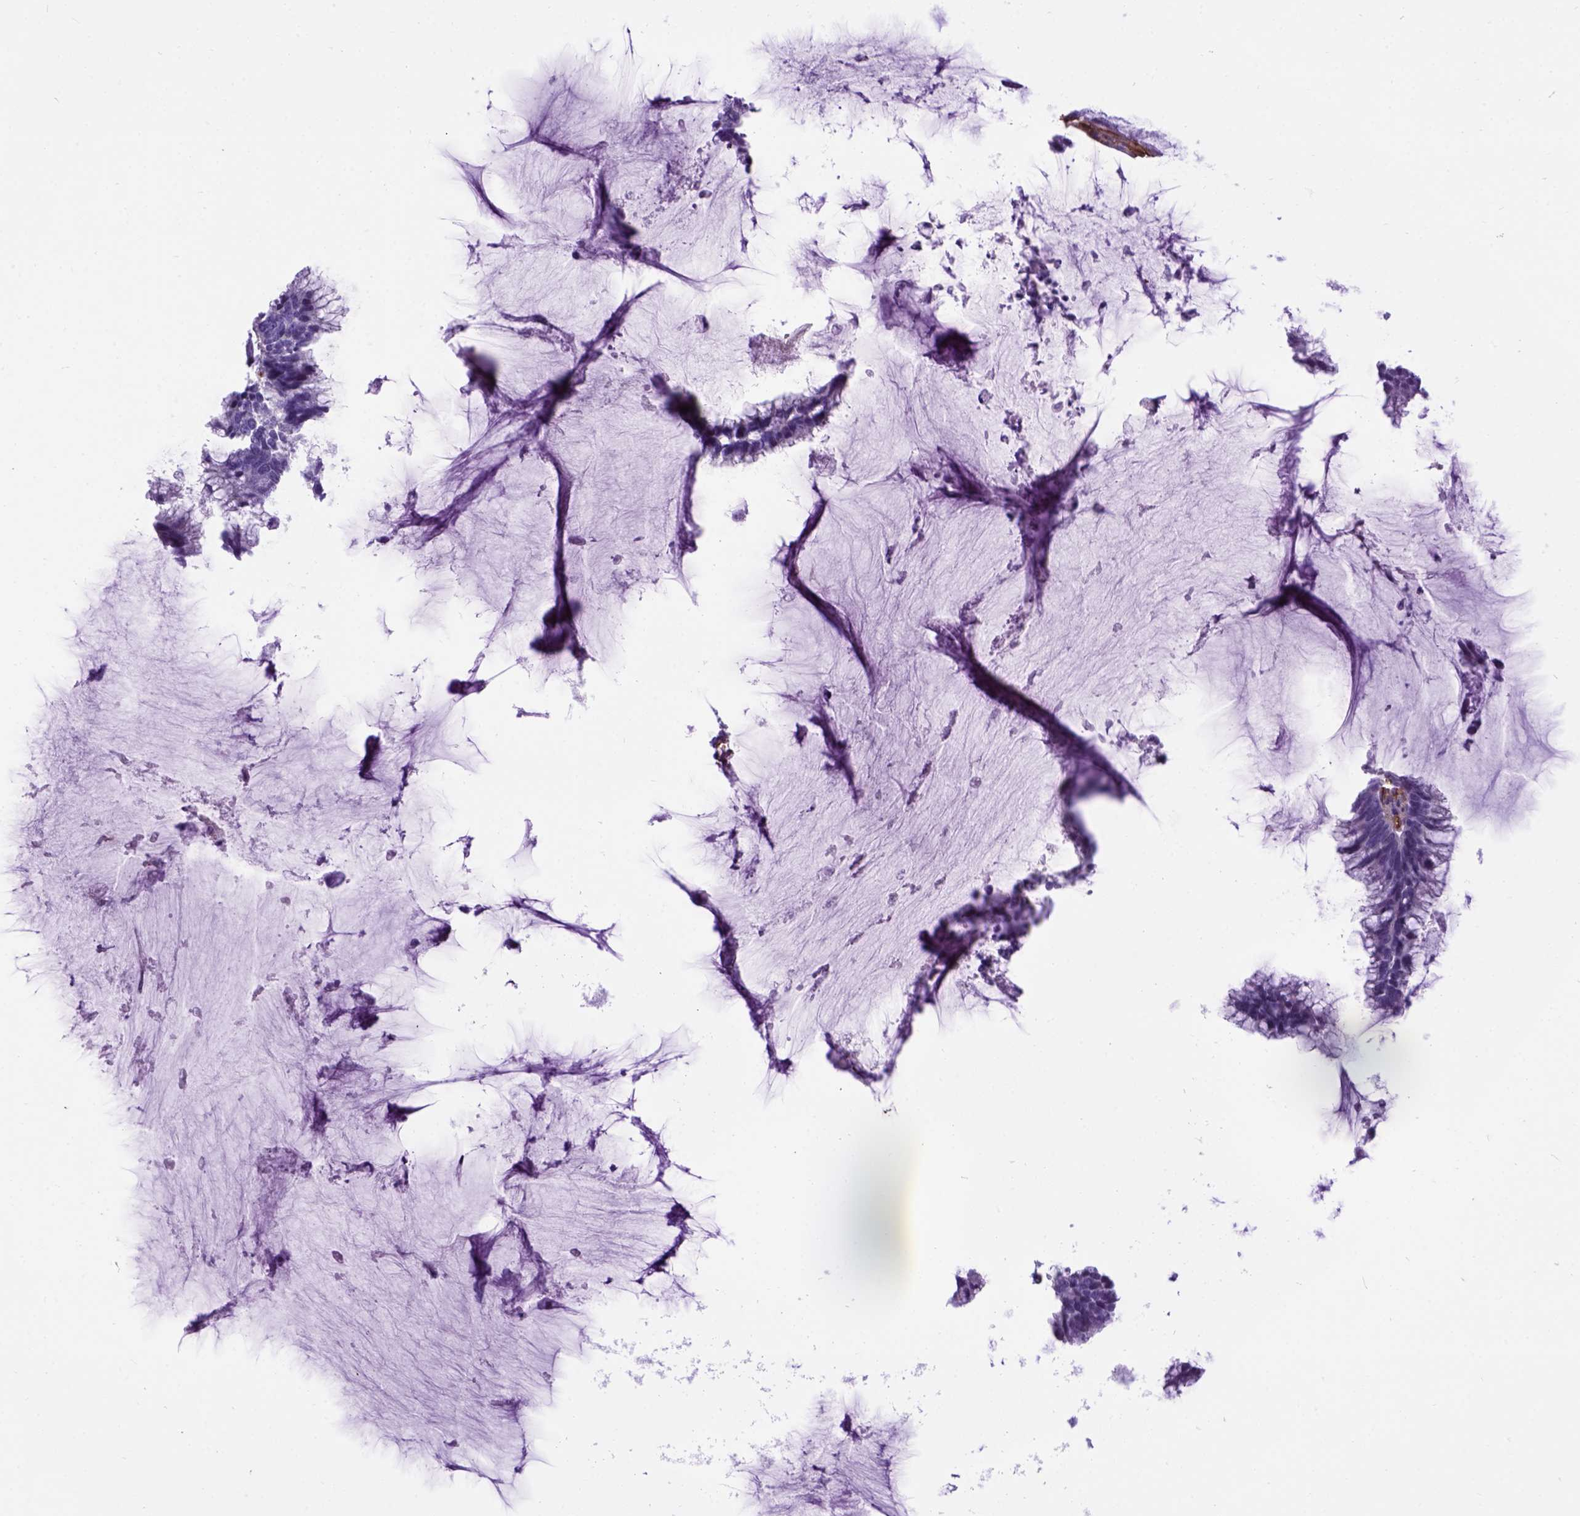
{"staining": {"intensity": "negative", "quantity": "none", "location": "none"}, "tissue": "ovarian cancer", "cell_type": "Tumor cells", "image_type": "cancer", "snomed": [{"axis": "morphology", "description": "Cystadenocarcinoma, mucinous, NOS"}, {"axis": "topography", "description": "Ovary"}], "caption": "Immunohistochemistry of ovarian mucinous cystadenocarcinoma displays no expression in tumor cells.", "gene": "ENG", "patient": {"sex": "female", "age": 38}}